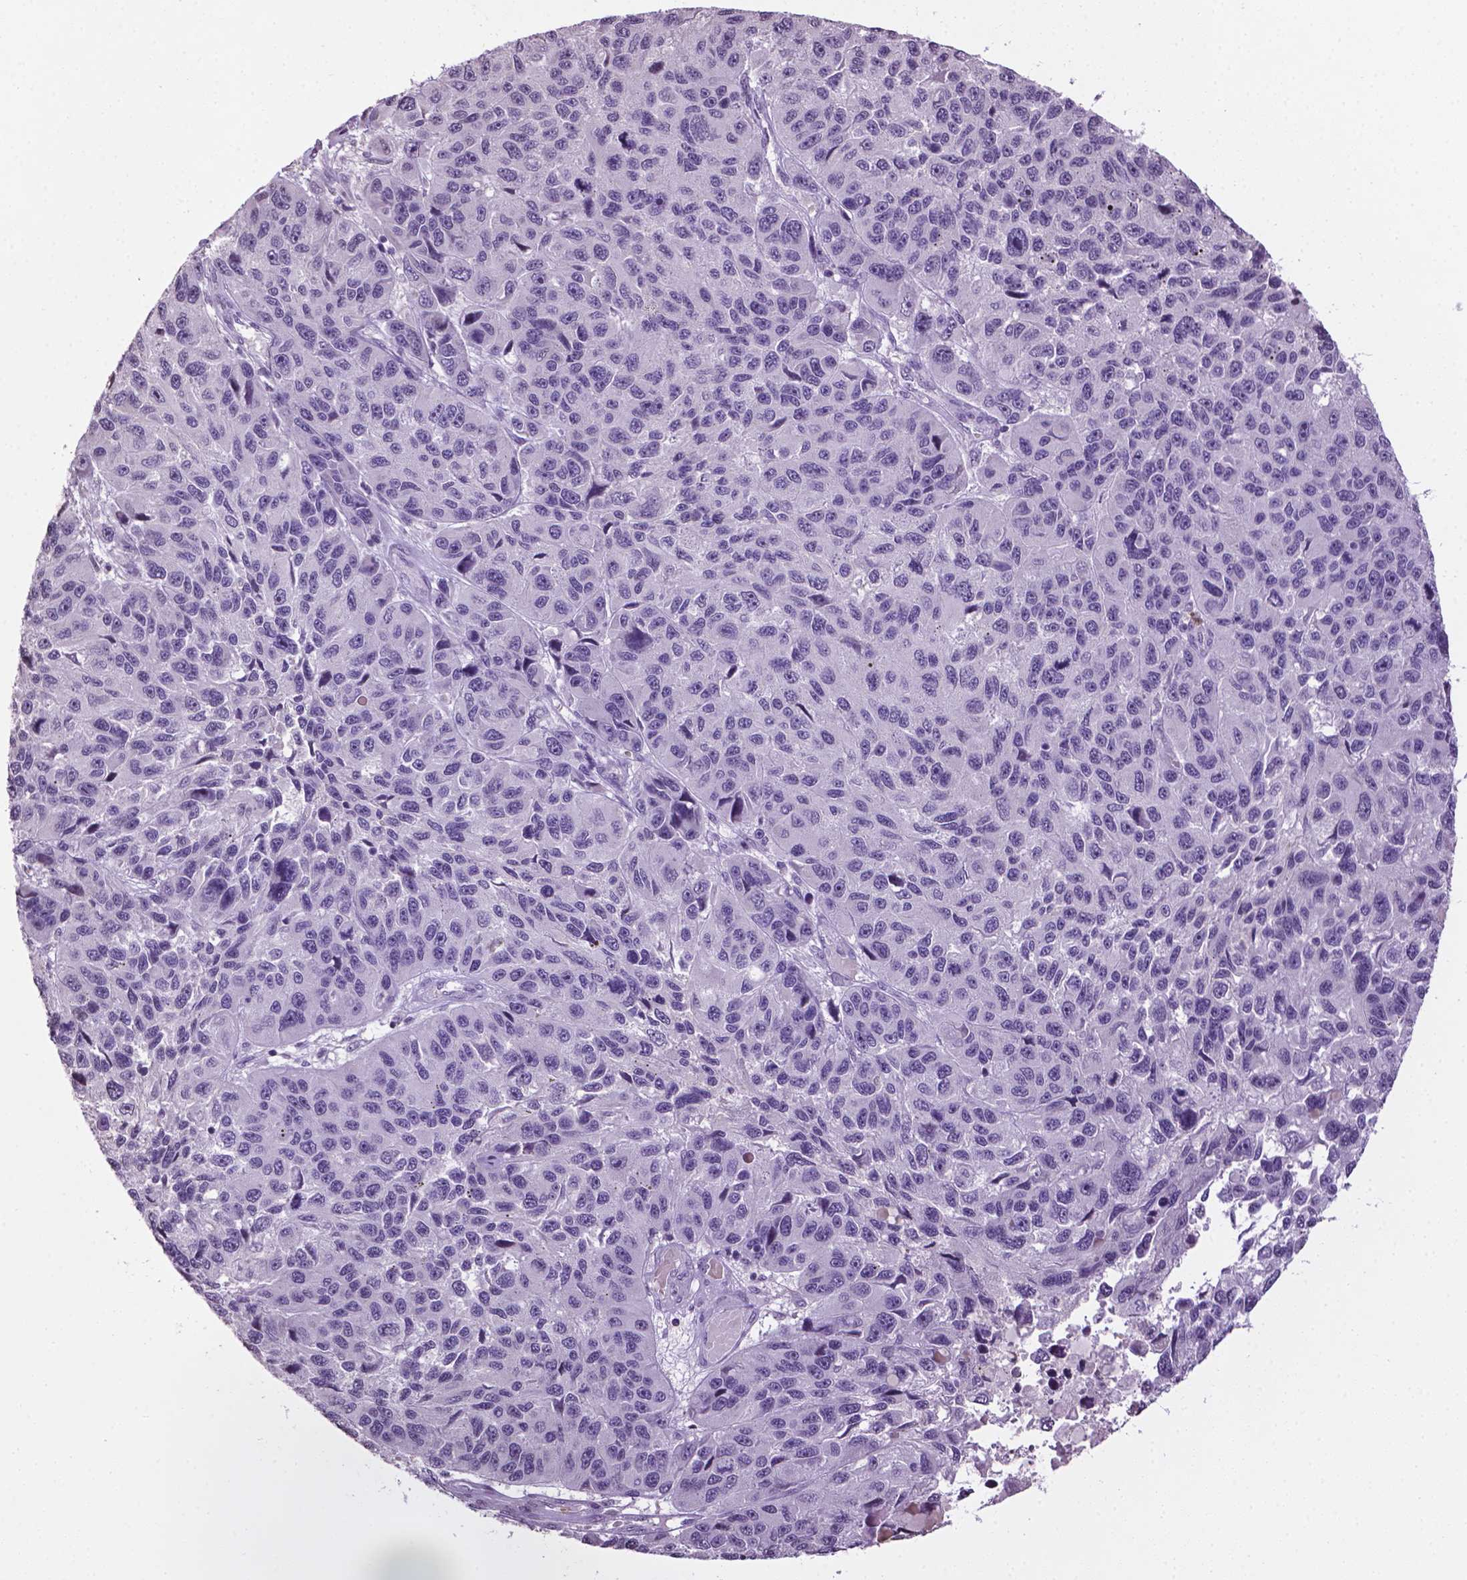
{"staining": {"intensity": "negative", "quantity": "none", "location": "none"}, "tissue": "melanoma", "cell_type": "Tumor cells", "image_type": "cancer", "snomed": [{"axis": "morphology", "description": "Malignant melanoma, NOS"}, {"axis": "topography", "description": "Skin"}], "caption": "A photomicrograph of malignant melanoma stained for a protein displays no brown staining in tumor cells.", "gene": "NTNG2", "patient": {"sex": "male", "age": 53}}